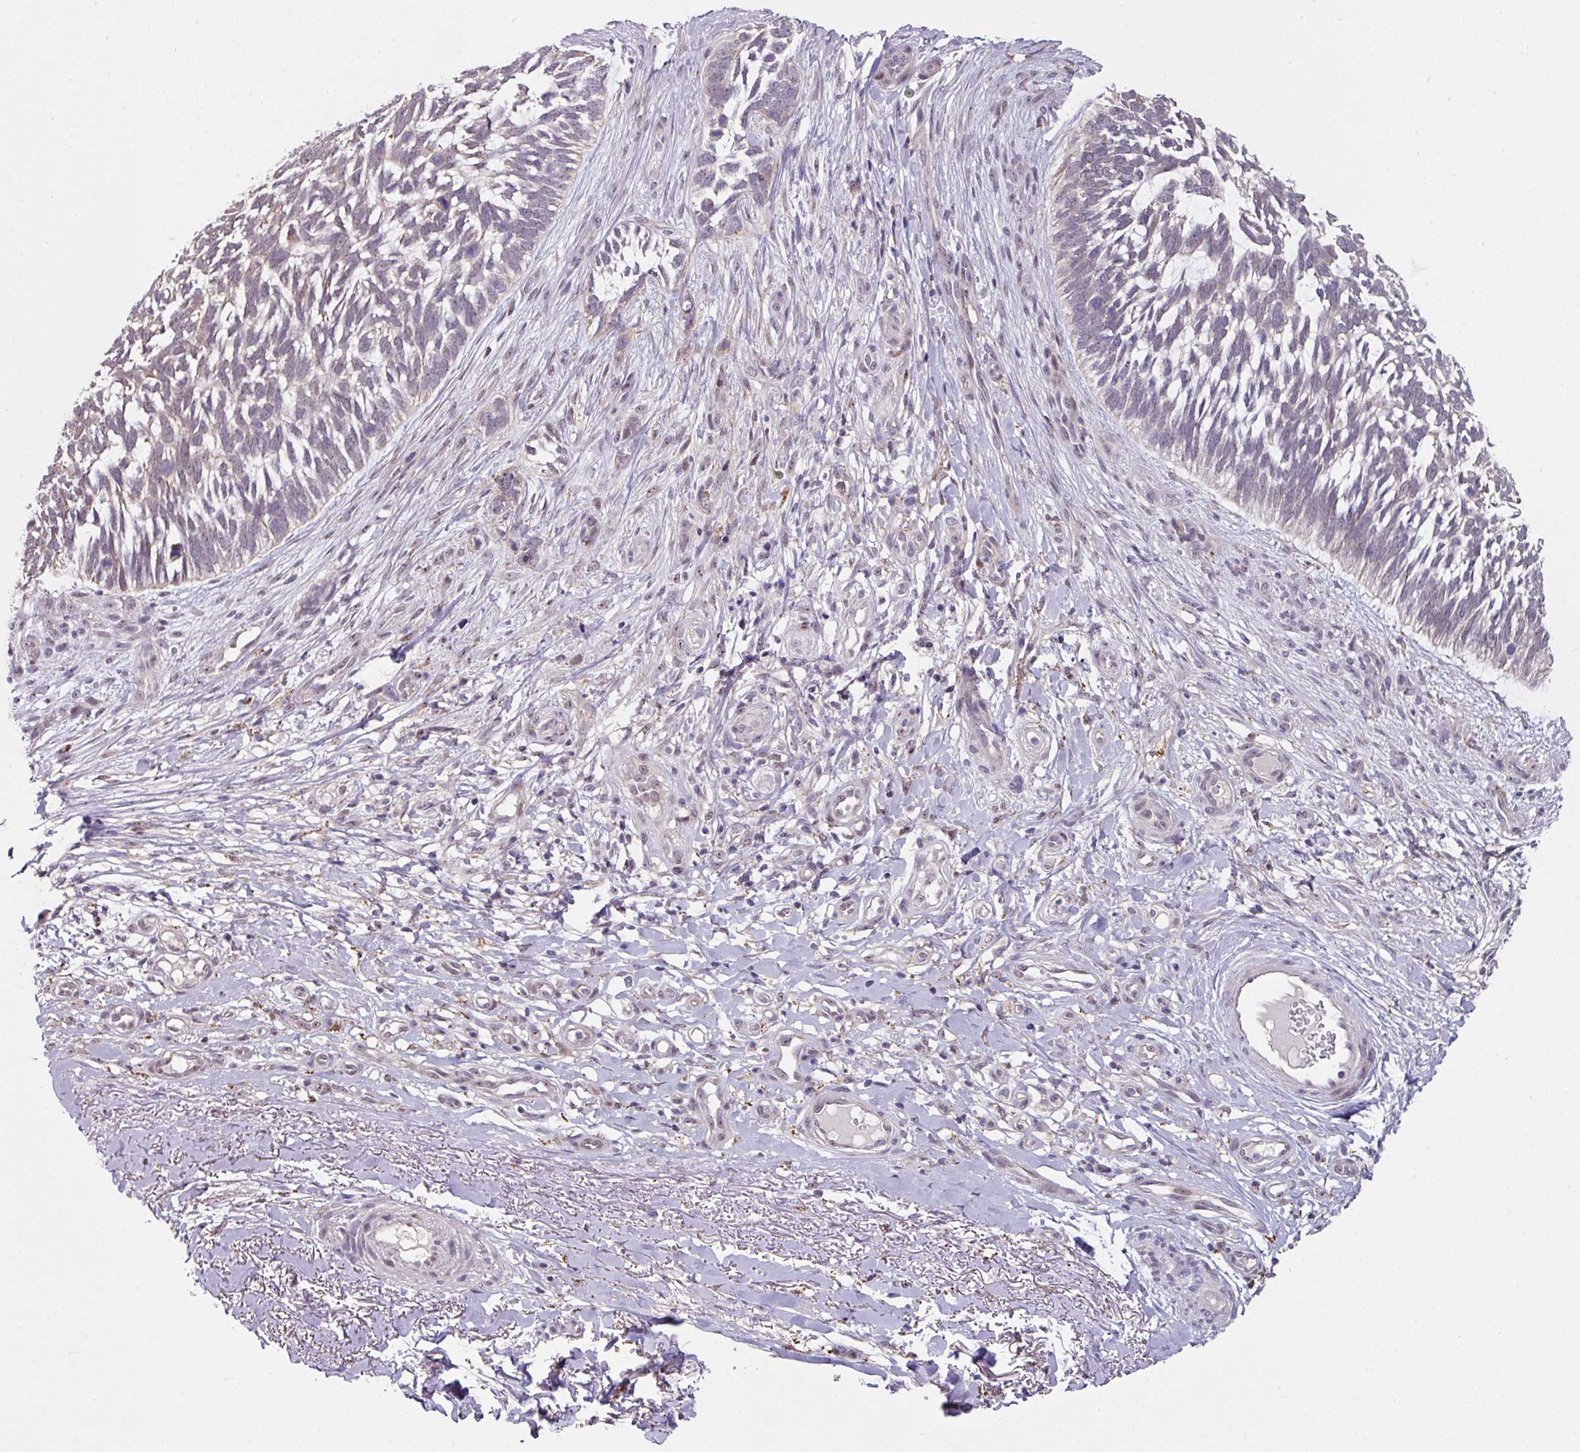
{"staining": {"intensity": "negative", "quantity": "none", "location": "none"}, "tissue": "skin cancer", "cell_type": "Tumor cells", "image_type": "cancer", "snomed": [{"axis": "morphology", "description": "Basal cell carcinoma"}, {"axis": "topography", "description": "Skin"}], "caption": "This is a photomicrograph of immunohistochemistry staining of skin basal cell carcinoma, which shows no staining in tumor cells.", "gene": "BMS1", "patient": {"sex": "male", "age": 88}}